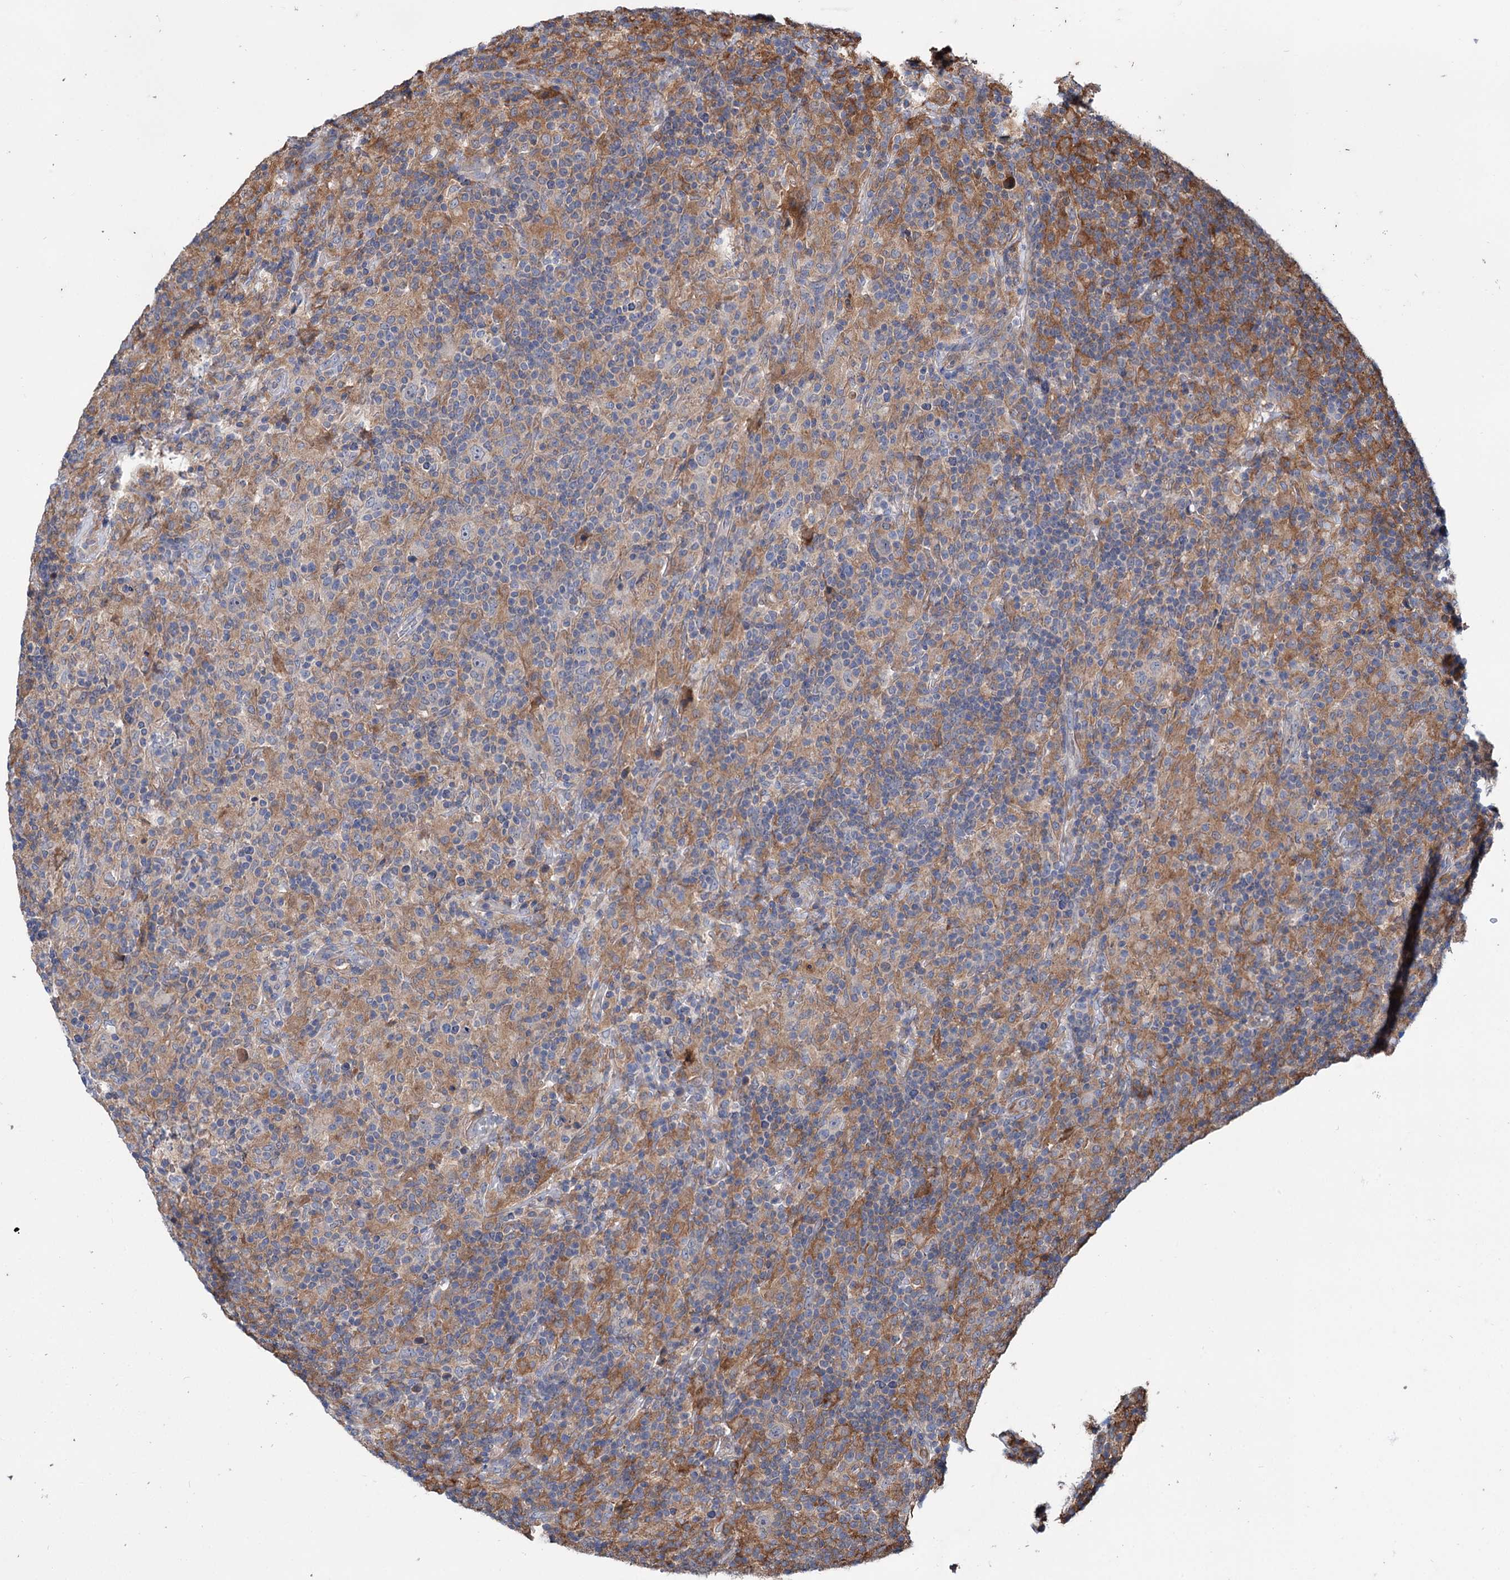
{"staining": {"intensity": "negative", "quantity": "none", "location": "none"}, "tissue": "lymphoma", "cell_type": "Tumor cells", "image_type": "cancer", "snomed": [{"axis": "morphology", "description": "Hodgkin's disease, NOS"}, {"axis": "topography", "description": "Lymph node"}], "caption": "High magnification brightfield microscopy of Hodgkin's disease stained with DAB (3,3'-diaminobenzidine) (brown) and counterstained with hematoxylin (blue): tumor cells show no significant positivity. (DAB immunohistochemistry visualized using brightfield microscopy, high magnification).", "gene": "RNF111", "patient": {"sex": "male", "age": 70}}